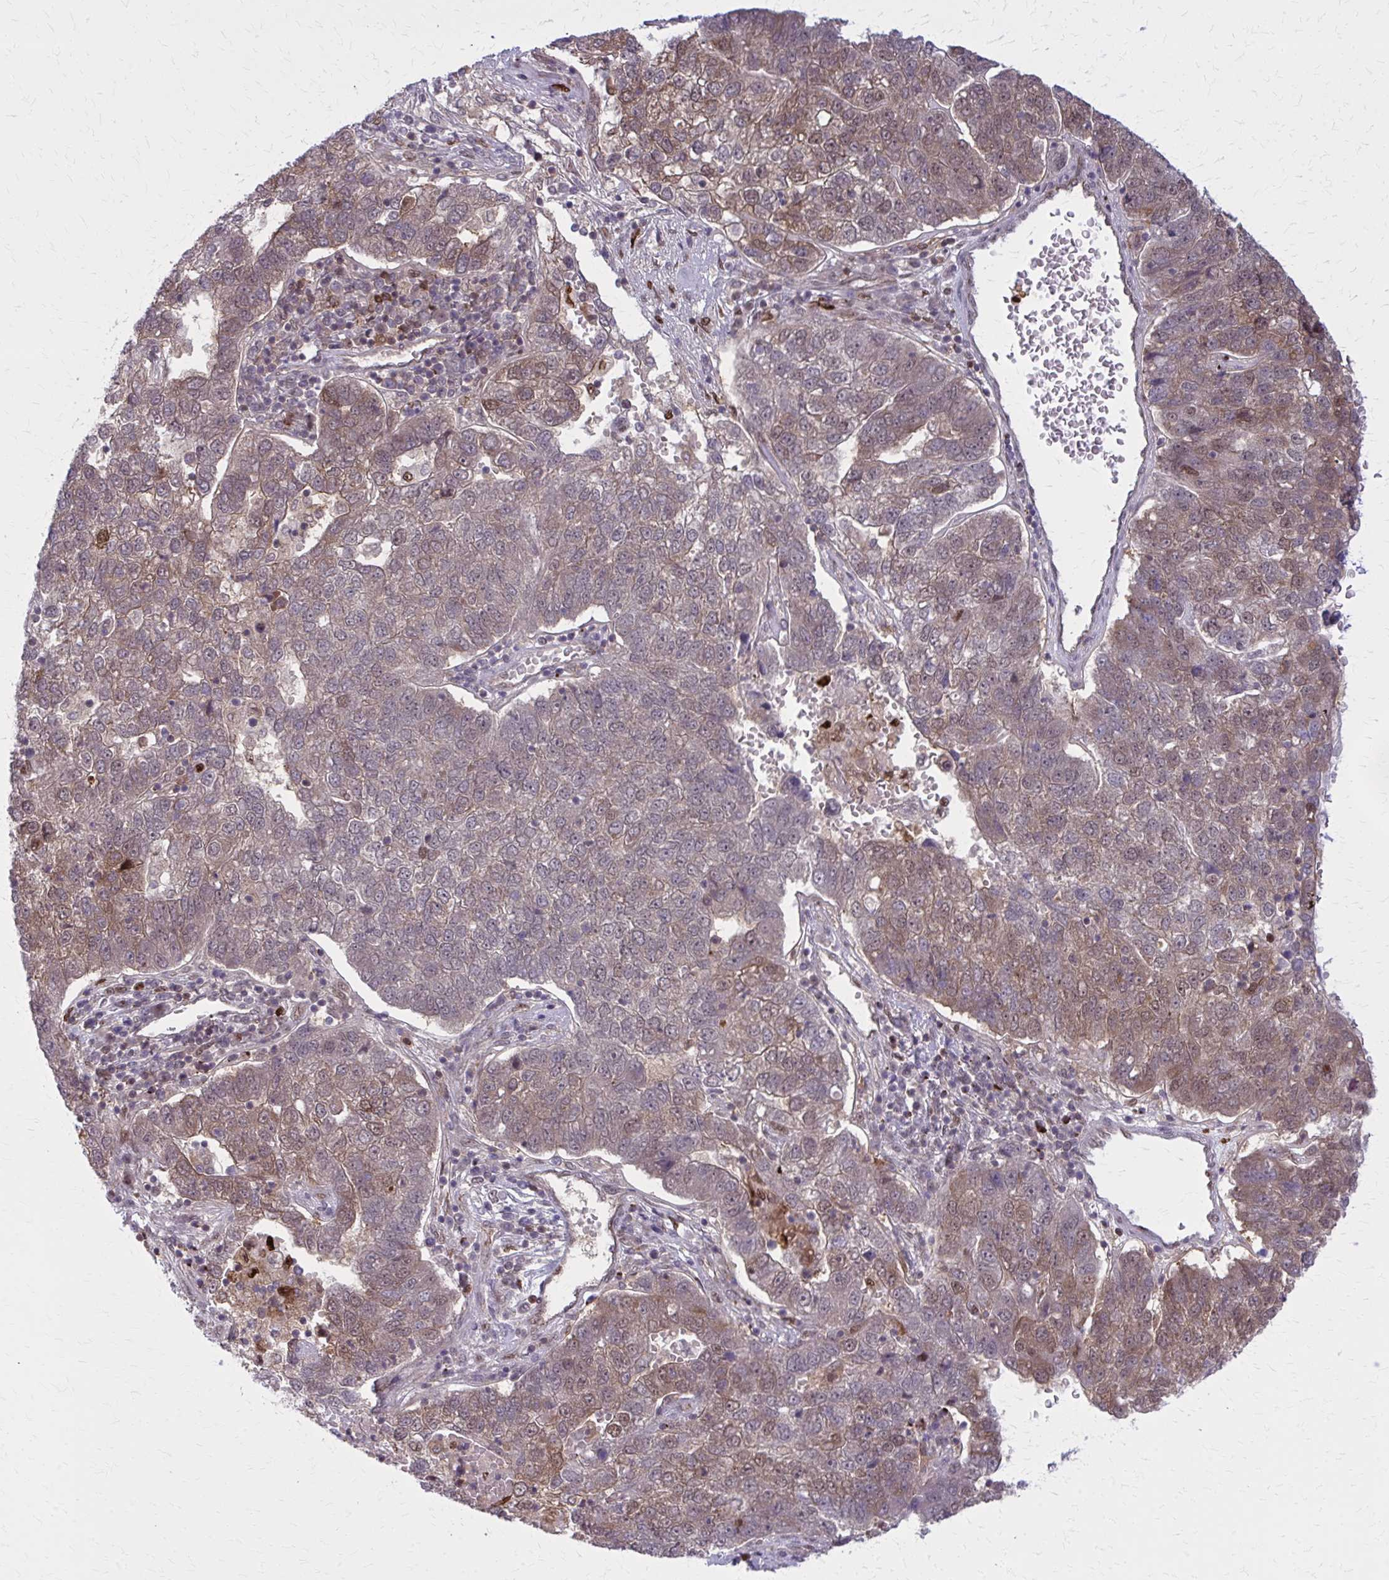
{"staining": {"intensity": "moderate", "quantity": "25%-75%", "location": "cytoplasmic/membranous,nuclear"}, "tissue": "pancreatic cancer", "cell_type": "Tumor cells", "image_type": "cancer", "snomed": [{"axis": "morphology", "description": "Adenocarcinoma, NOS"}, {"axis": "topography", "description": "Pancreas"}], "caption": "Protein staining of pancreatic adenocarcinoma tissue displays moderate cytoplasmic/membranous and nuclear positivity in about 25%-75% of tumor cells.", "gene": "ZNF559", "patient": {"sex": "female", "age": 61}}